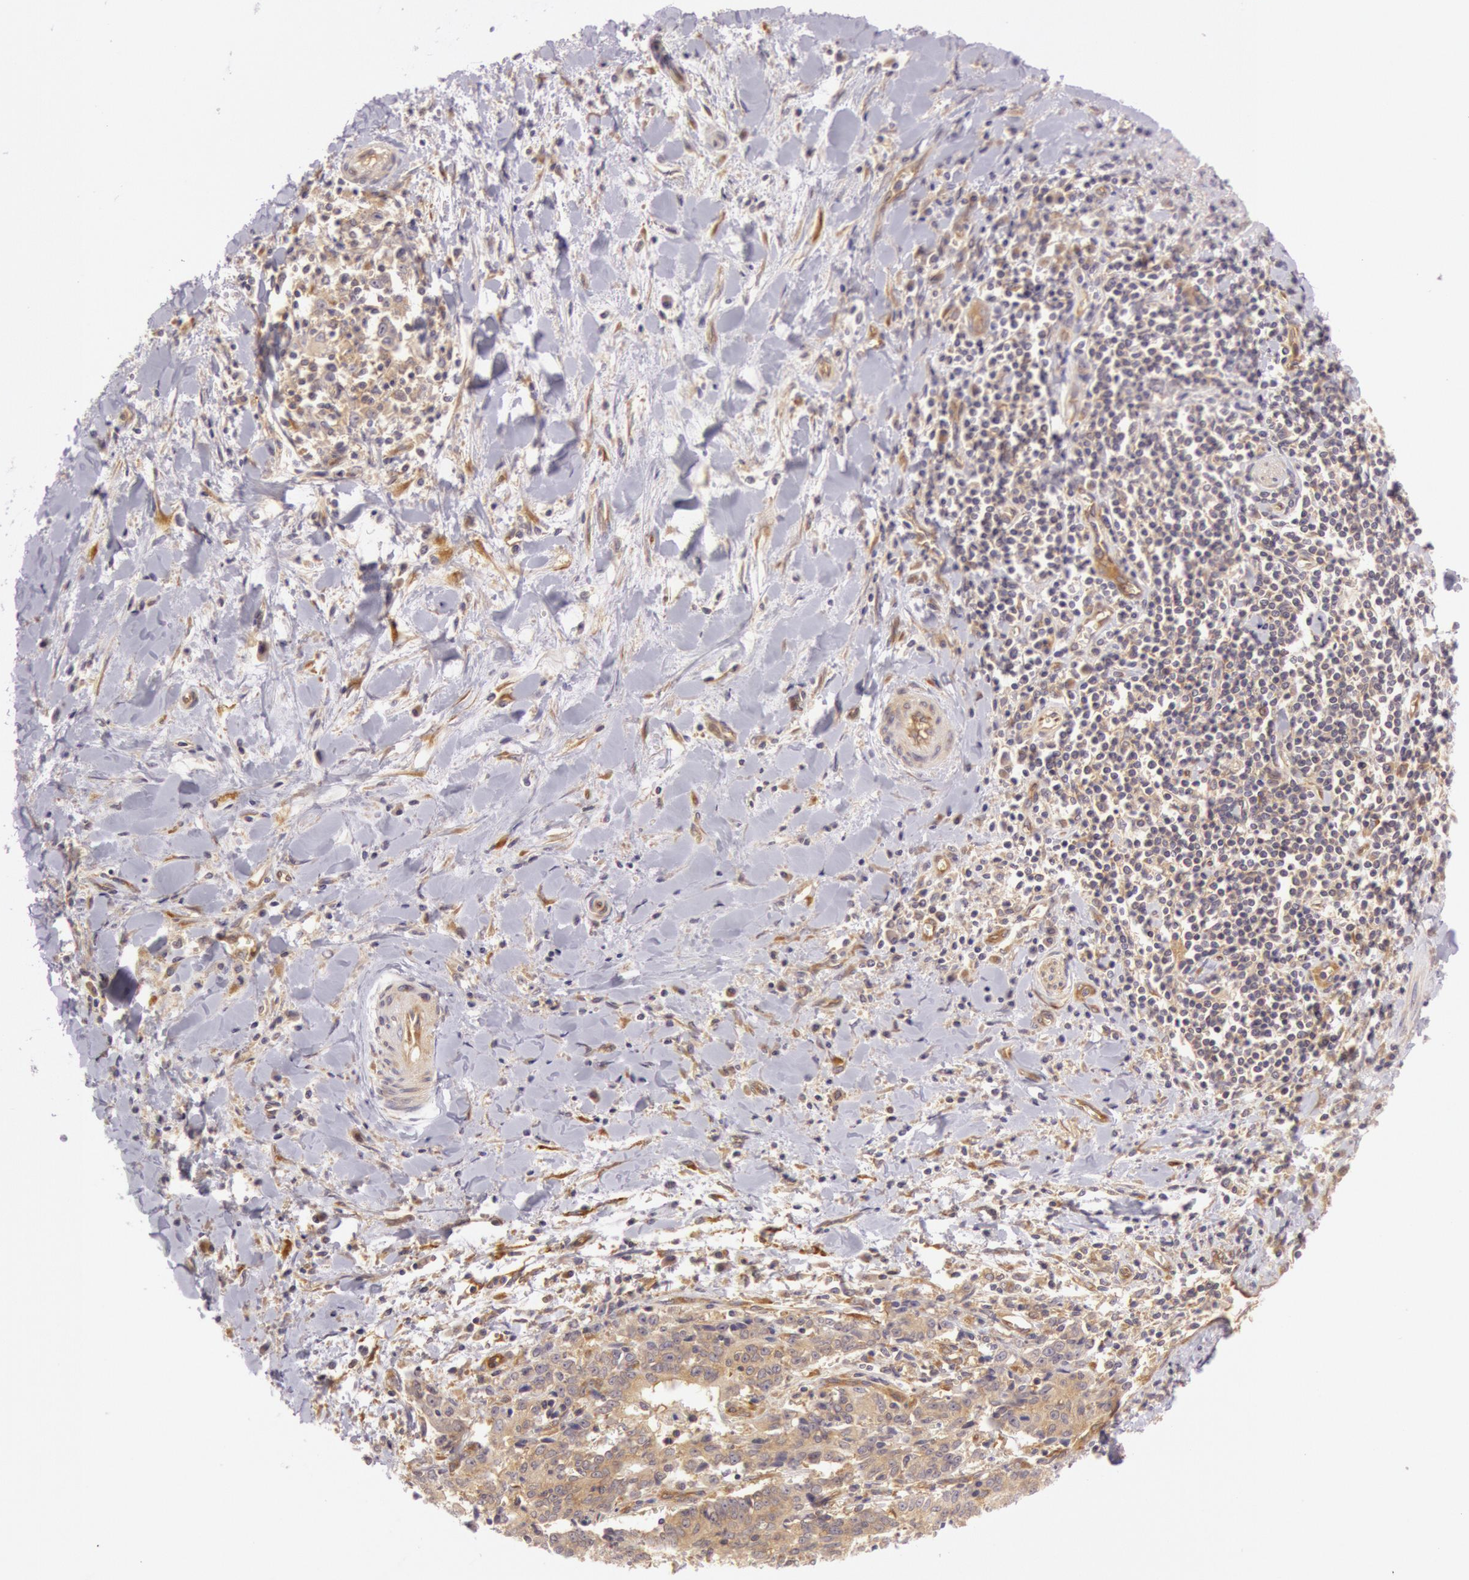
{"staining": {"intensity": "weak", "quantity": ">75%", "location": "cytoplasmic/membranous"}, "tissue": "liver cancer", "cell_type": "Tumor cells", "image_type": "cancer", "snomed": [{"axis": "morphology", "description": "Cholangiocarcinoma"}, {"axis": "topography", "description": "Liver"}], "caption": "Liver cholangiocarcinoma was stained to show a protein in brown. There is low levels of weak cytoplasmic/membranous expression in about >75% of tumor cells.", "gene": "CHUK", "patient": {"sex": "male", "age": 57}}